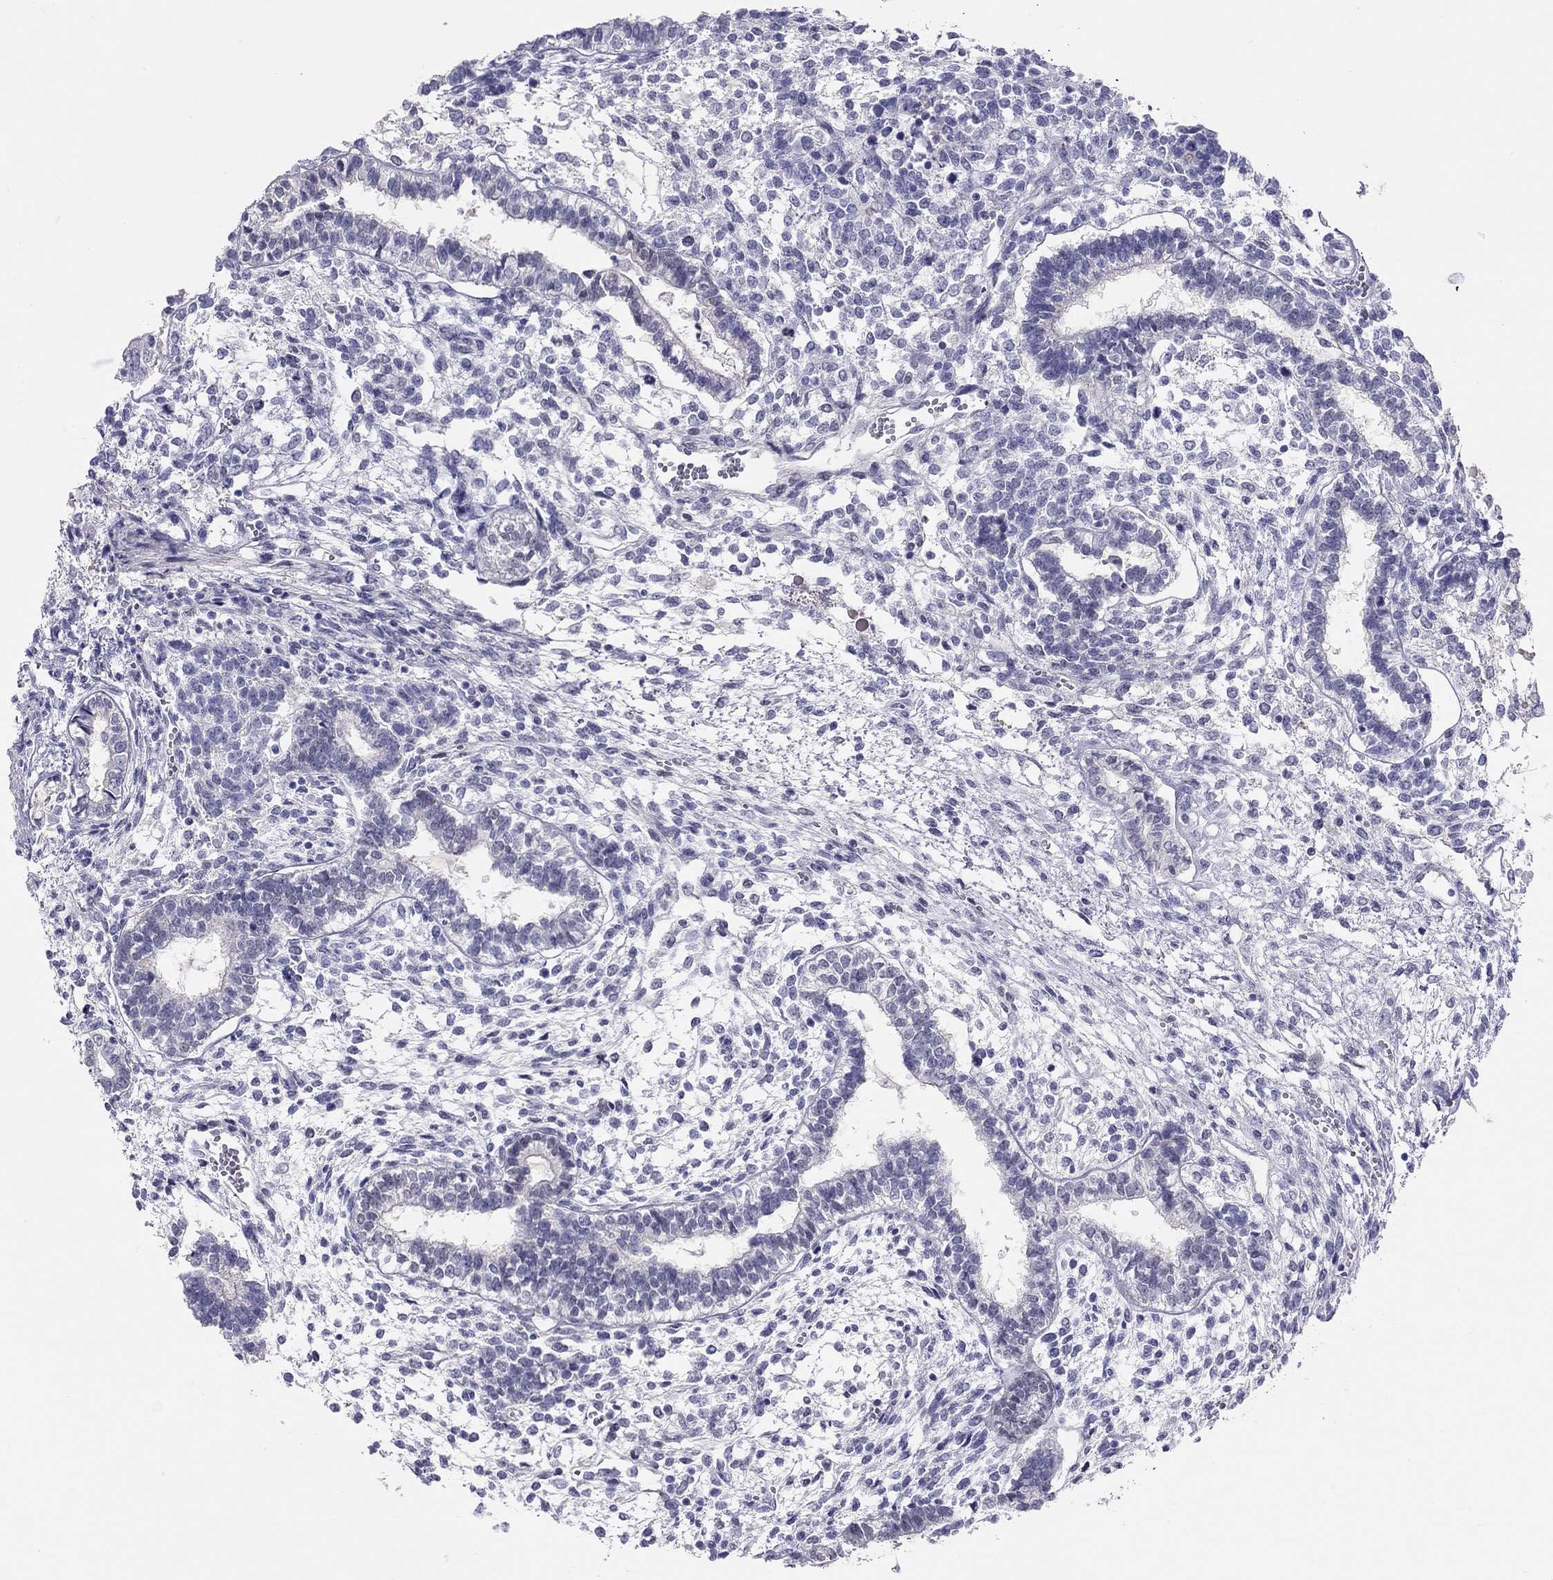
{"staining": {"intensity": "negative", "quantity": "none", "location": "none"}, "tissue": "testis cancer", "cell_type": "Tumor cells", "image_type": "cancer", "snomed": [{"axis": "morphology", "description": "Carcinoma, Embryonal, NOS"}, {"axis": "topography", "description": "Testis"}], "caption": "The micrograph displays no significant positivity in tumor cells of testis embryonal carcinoma.", "gene": "KCNV2", "patient": {"sex": "male", "age": 37}}